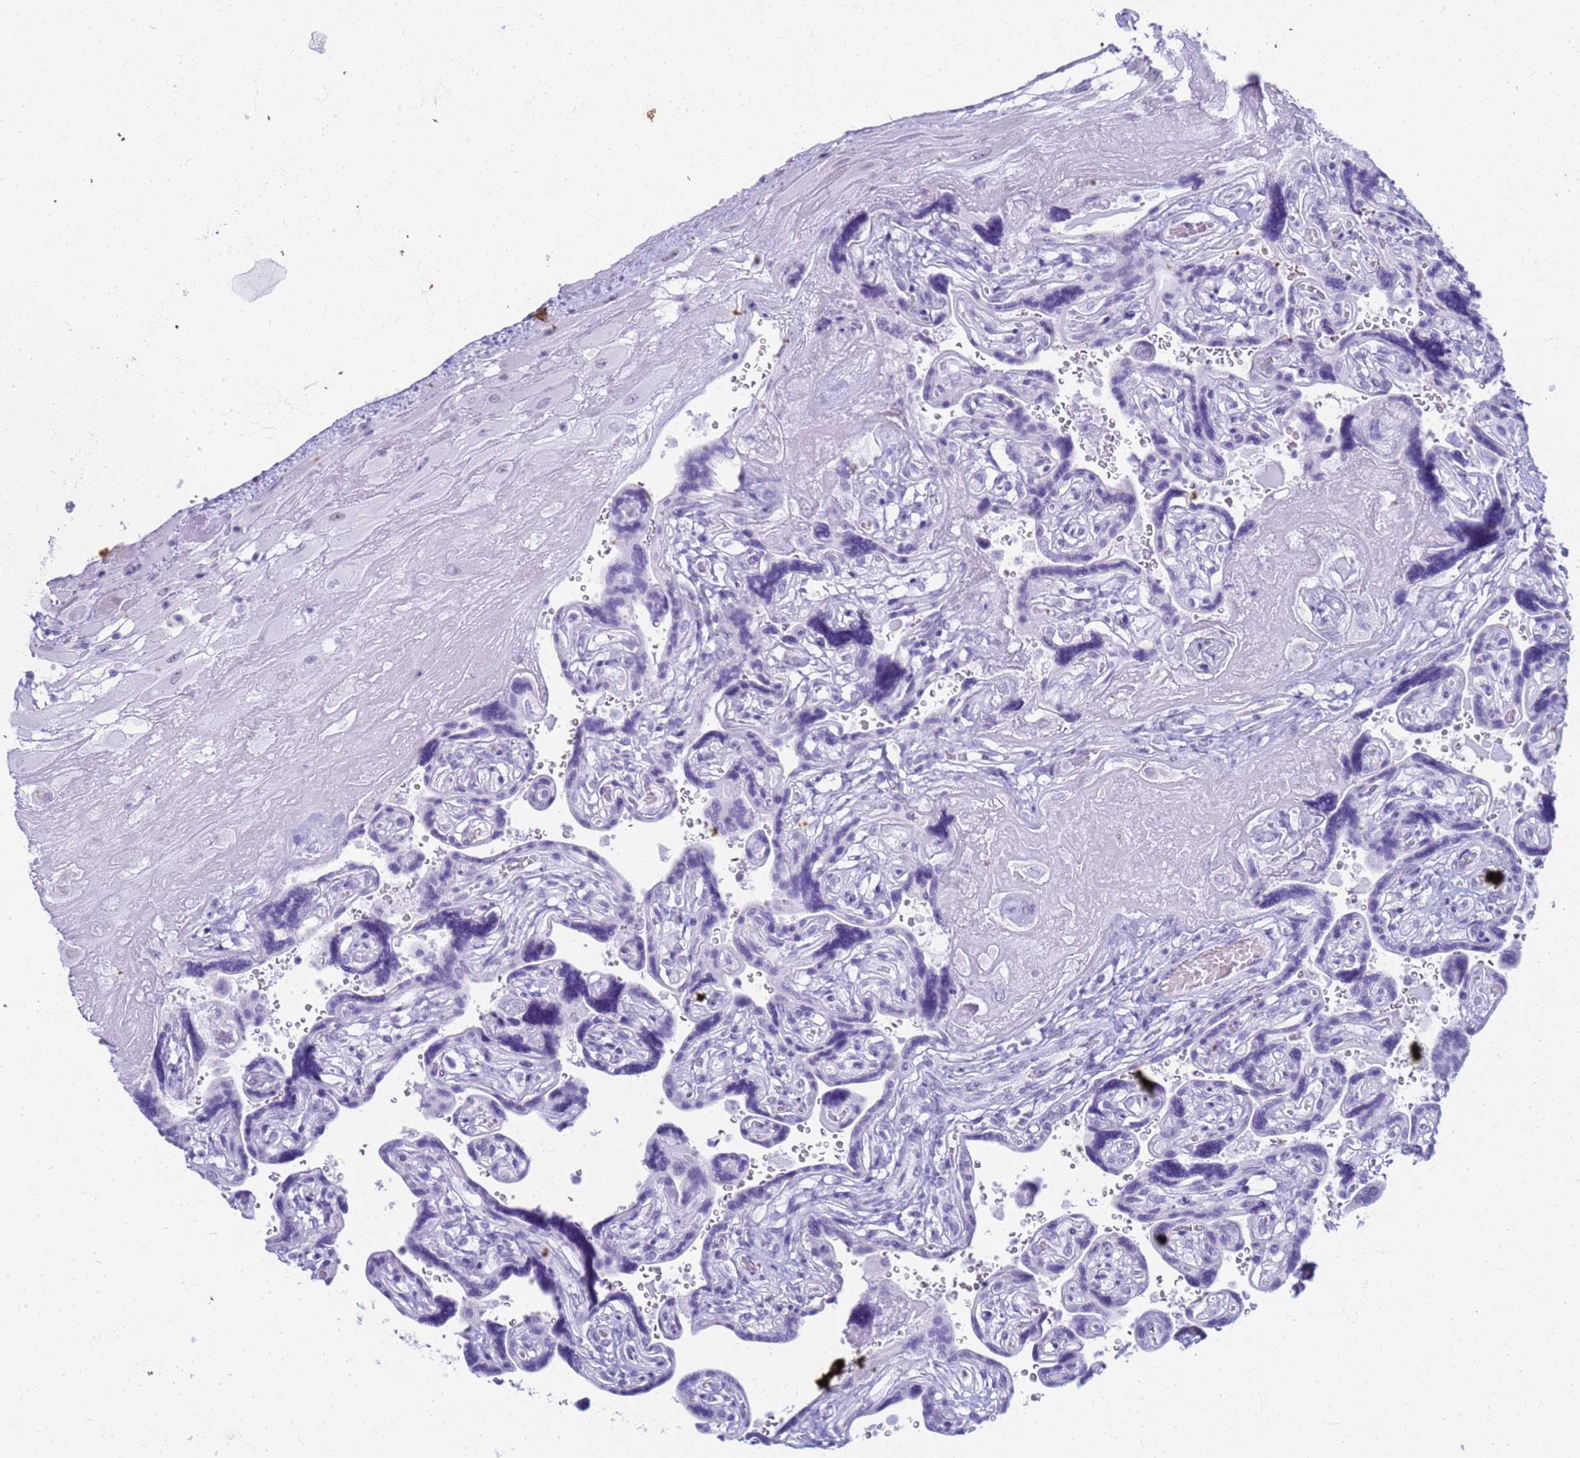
{"staining": {"intensity": "negative", "quantity": "none", "location": "none"}, "tissue": "placenta", "cell_type": "Decidual cells", "image_type": "normal", "snomed": [{"axis": "morphology", "description": "Normal tissue, NOS"}, {"axis": "topography", "description": "Placenta"}], "caption": "Immunohistochemical staining of normal placenta shows no significant staining in decidual cells. (Brightfield microscopy of DAB immunohistochemistry at high magnification).", "gene": "SLC7A9", "patient": {"sex": "female", "age": 32}}